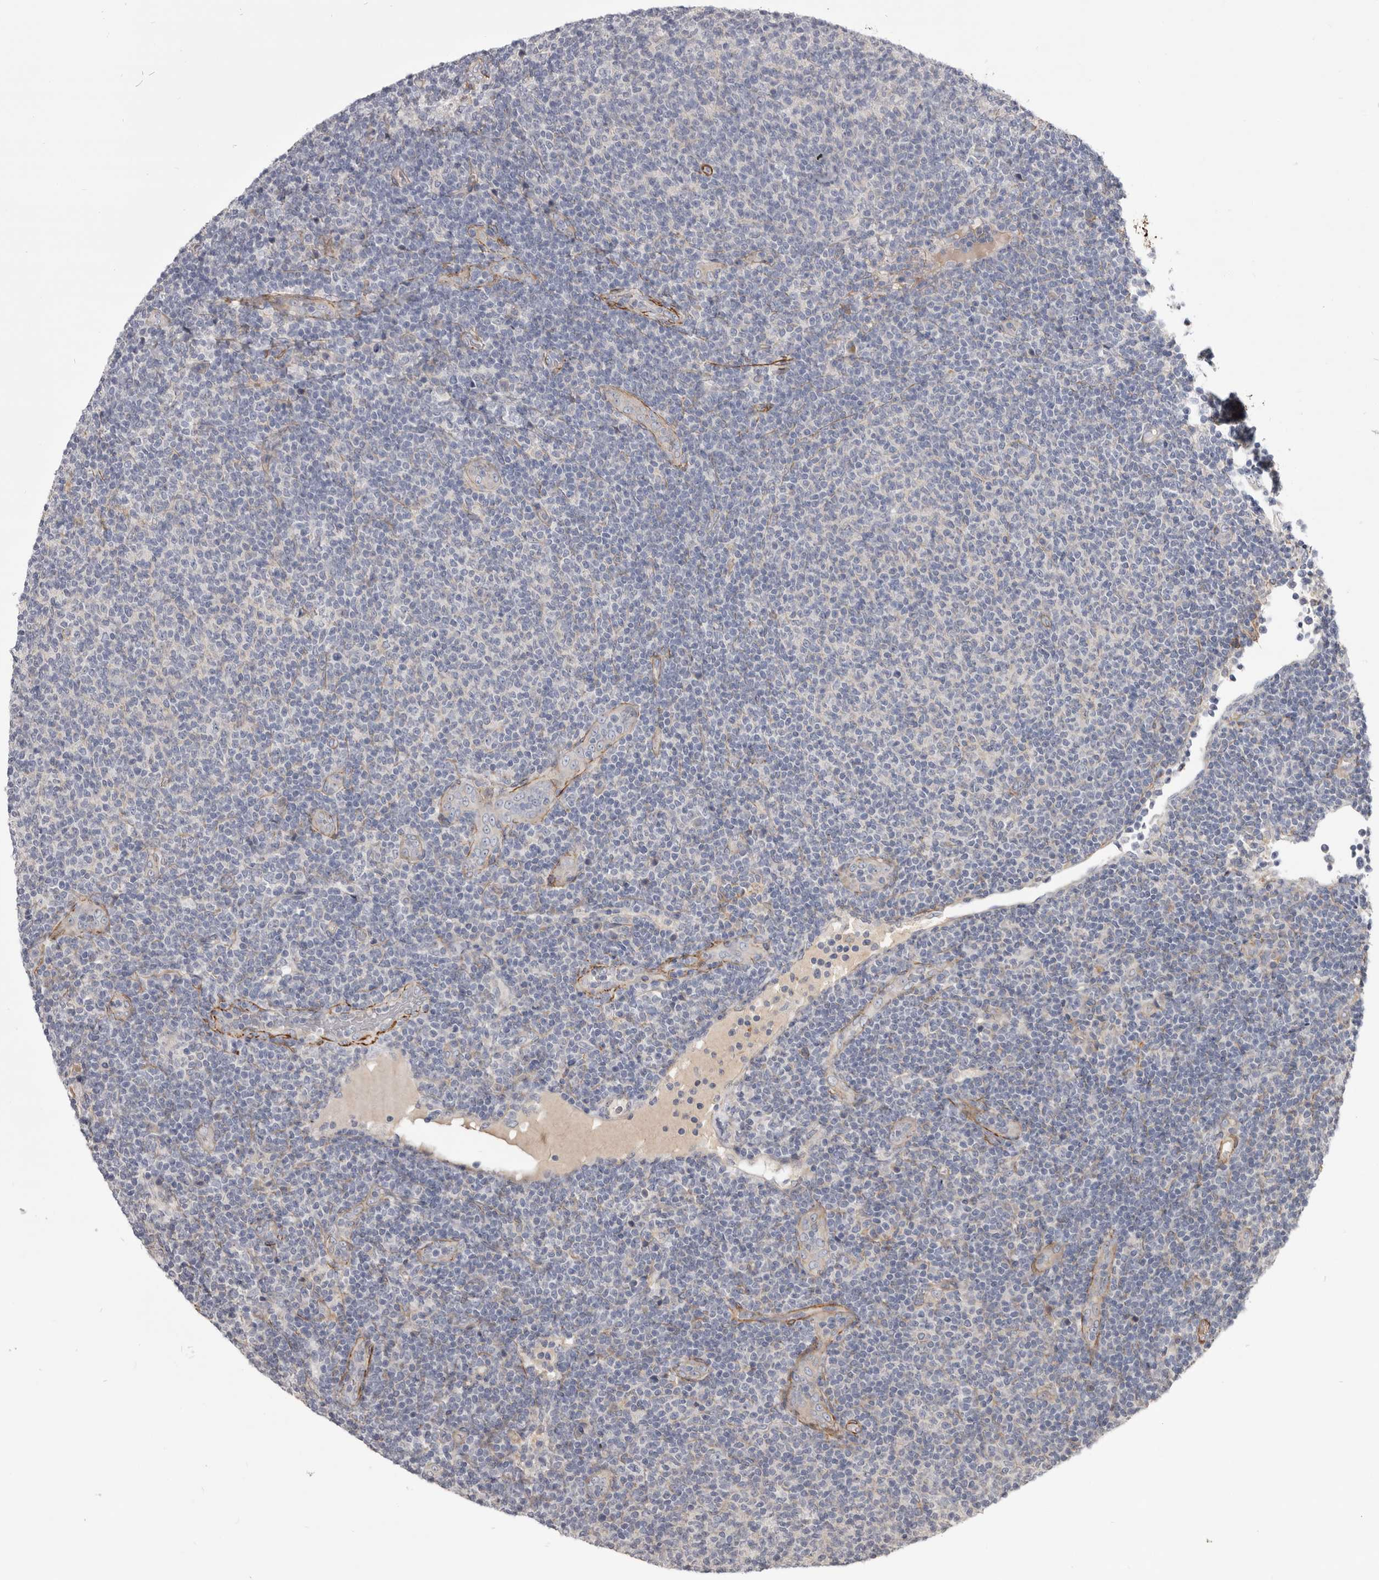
{"staining": {"intensity": "negative", "quantity": "none", "location": "none"}, "tissue": "lymphoma", "cell_type": "Tumor cells", "image_type": "cancer", "snomed": [{"axis": "morphology", "description": "Malignant lymphoma, non-Hodgkin's type, Low grade"}, {"axis": "topography", "description": "Lymph node"}], "caption": "Tumor cells are negative for protein expression in human low-grade malignant lymphoma, non-Hodgkin's type.", "gene": "CGN", "patient": {"sex": "male", "age": 66}}